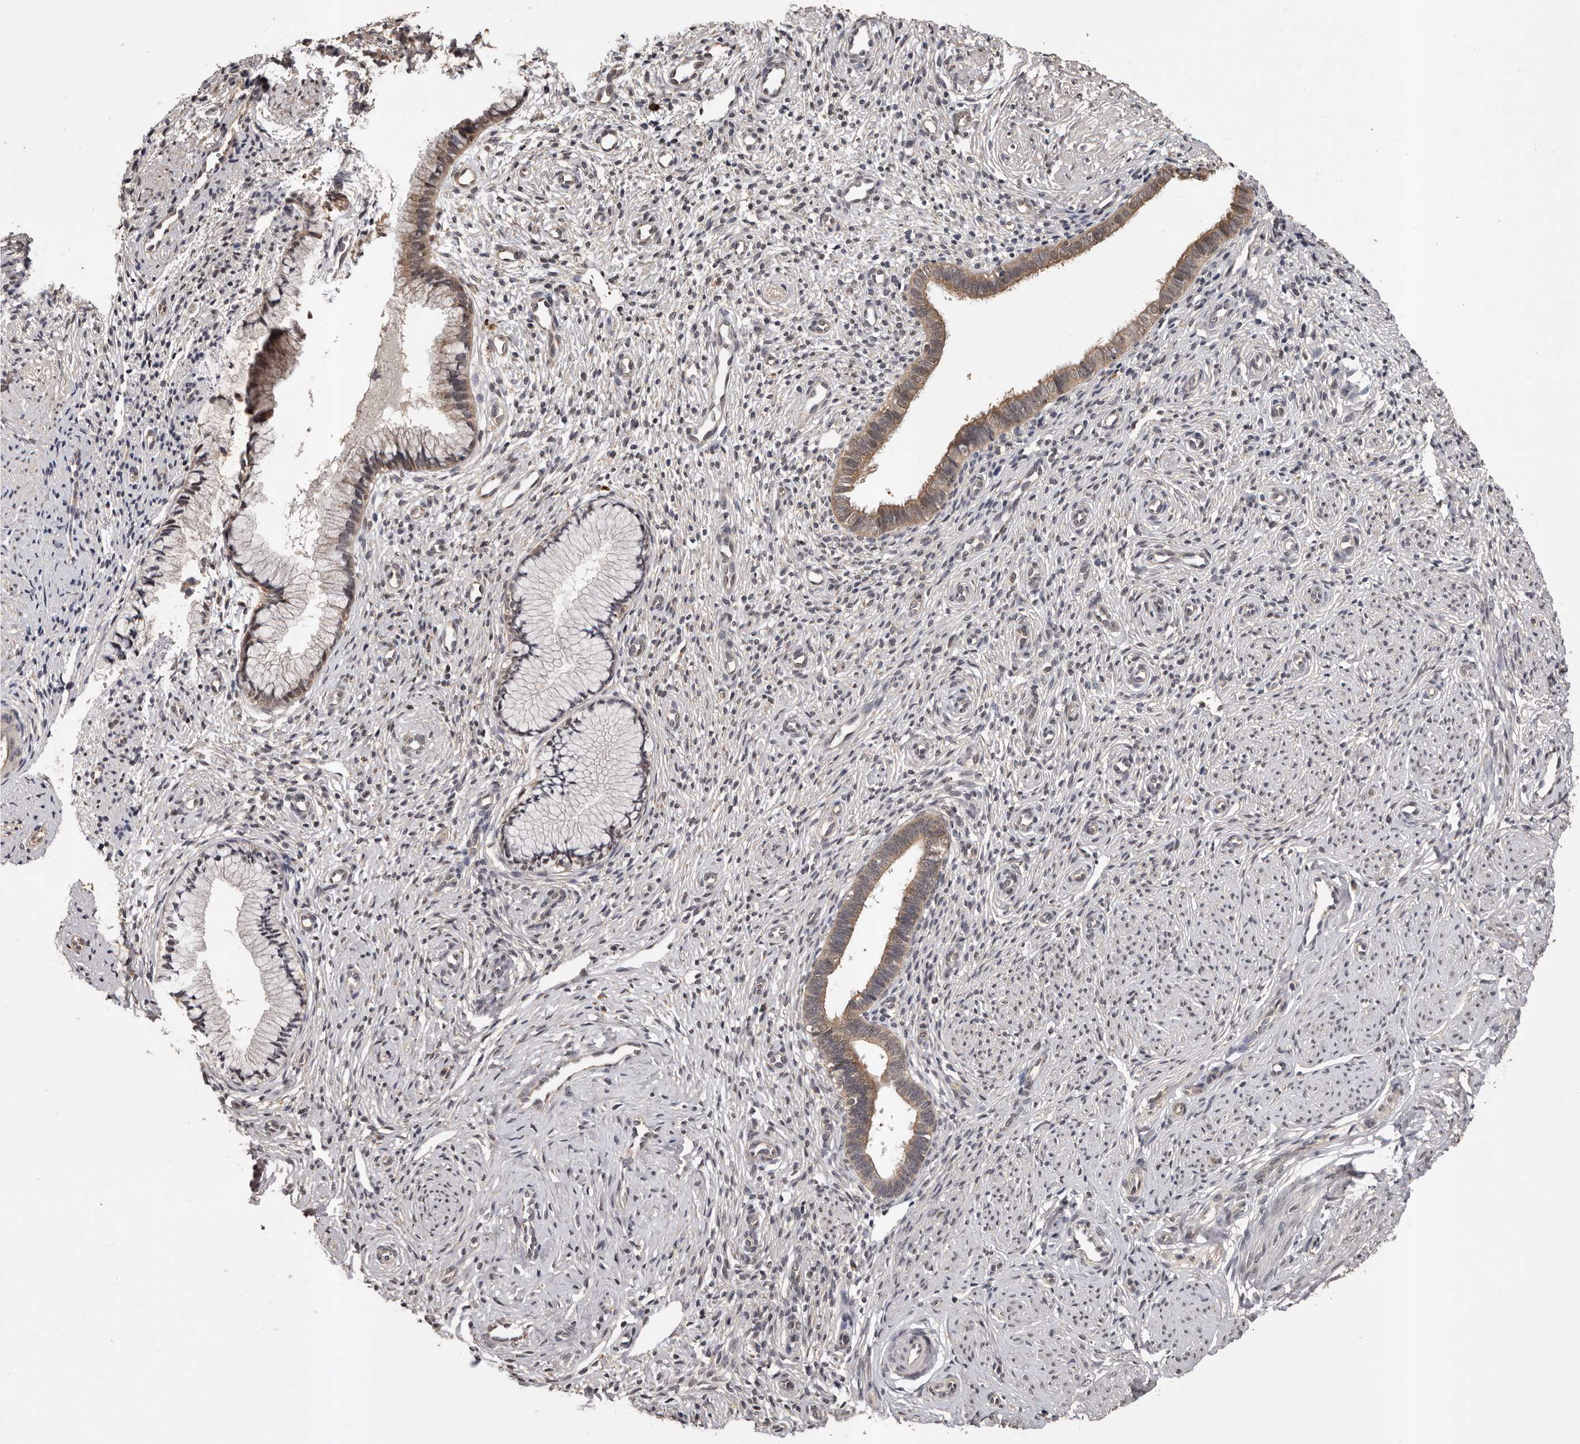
{"staining": {"intensity": "weak", "quantity": ">75%", "location": "cytoplasmic/membranous"}, "tissue": "cervix", "cell_type": "Glandular cells", "image_type": "normal", "snomed": [{"axis": "morphology", "description": "Normal tissue, NOS"}, {"axis": "topography", "description": "Cervix"}], "caption": "This is an image of immunohistochemistry staining of unremarkable cervix, which shows weak expression in the cytoplasmic/membranous of glandular cells.", "gene": "VPS37A", "patient": {"sex": "female", "age": 27}}